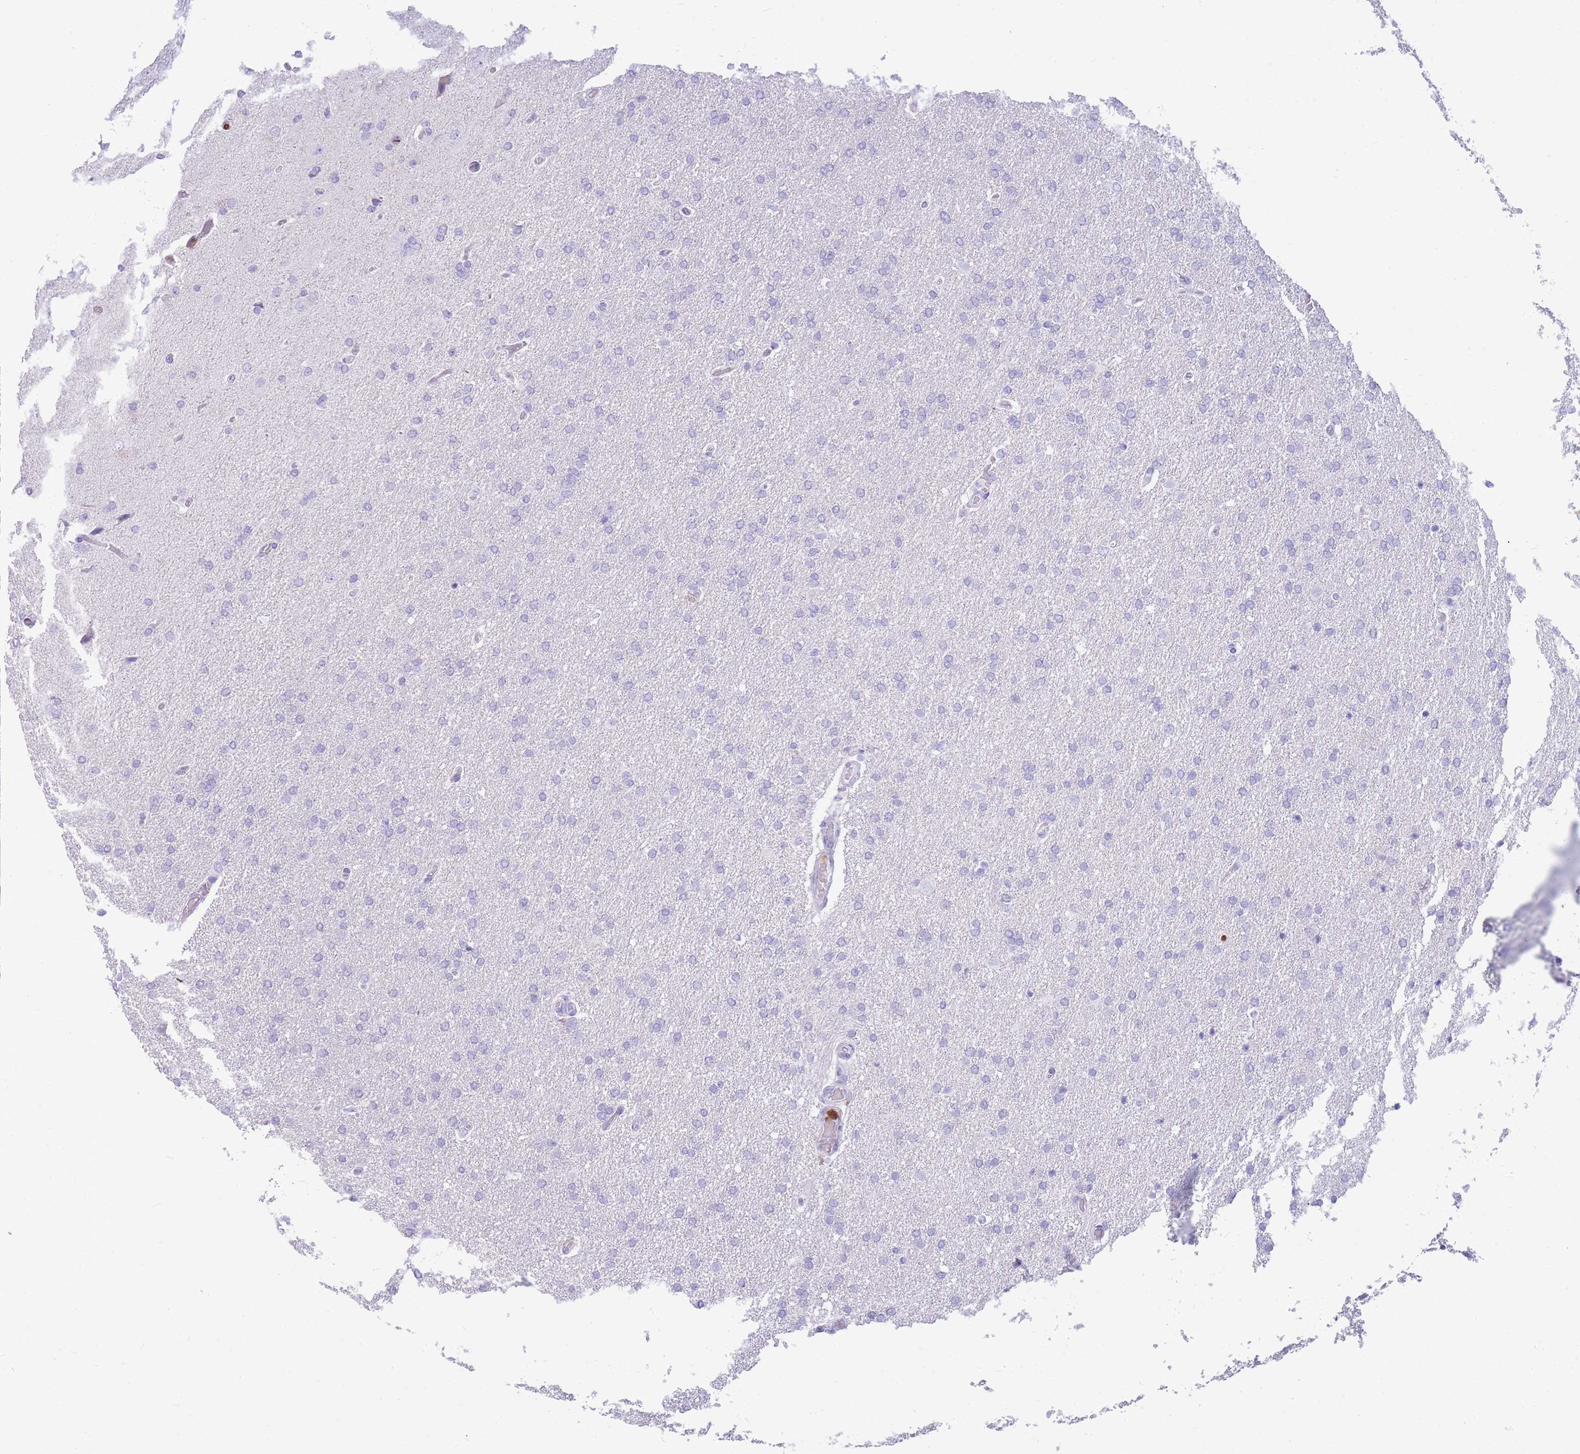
{"staining": {"intensity": "negative", "quantity": "none", "location": "none"}, "tissue": "glioma", "cell_type": "Tumor cells", "image_type": "cancer", "snomed": [{"axis": "morphology", "description": "Glioma, malignant, High grade"}, {"axis": "topography", "description": "Brain"}], "caption": "The IHC photomicrograph has no significant staining in tumor cells of malignant glioma (high-grade) tissue.", "gene": "TPSAB1", "patient": {"sex": "male", "age": 72}}